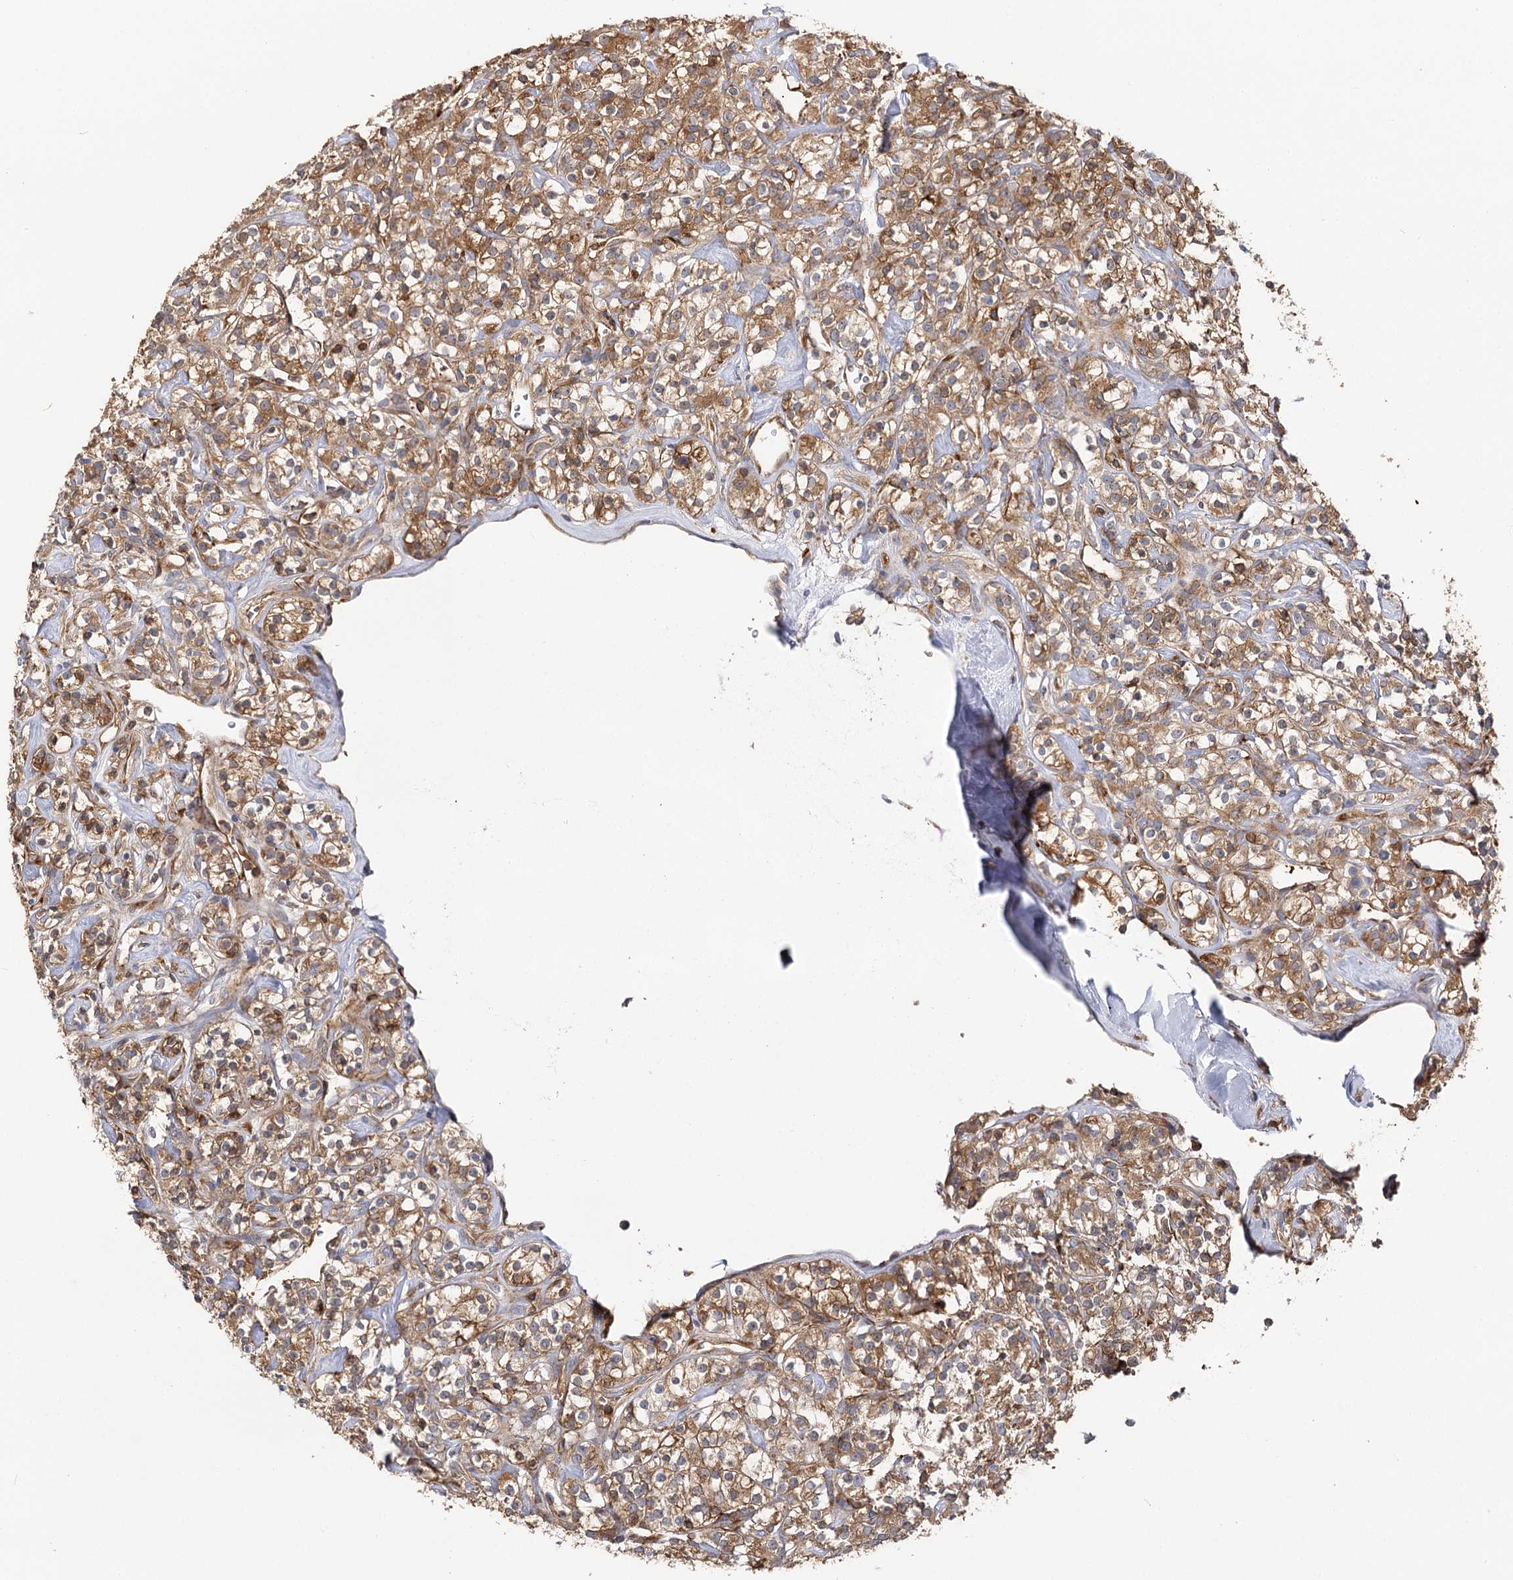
{"staining": {"intensity": "moderate", "quantity": ">75%", "location": "cytoplasmic/membranous"}, "tissue": "renal cancer", "cell_type": "Tumor cells", "image_type": "cancer", "snomed": [{"axis": "morphology", "description": "Adenocarcinoma, NOS"}, {"axis": "topography", "description": "Kidney"}], "caption": "A brown stain labels moderate cytoplasmic/membranous staining of a protein in human adenocarcinoma (renal) tumor cells. Nuclei are stained in blue.", "gene": "SEC24B", "patient": {"sex": "male", "age": 77}}